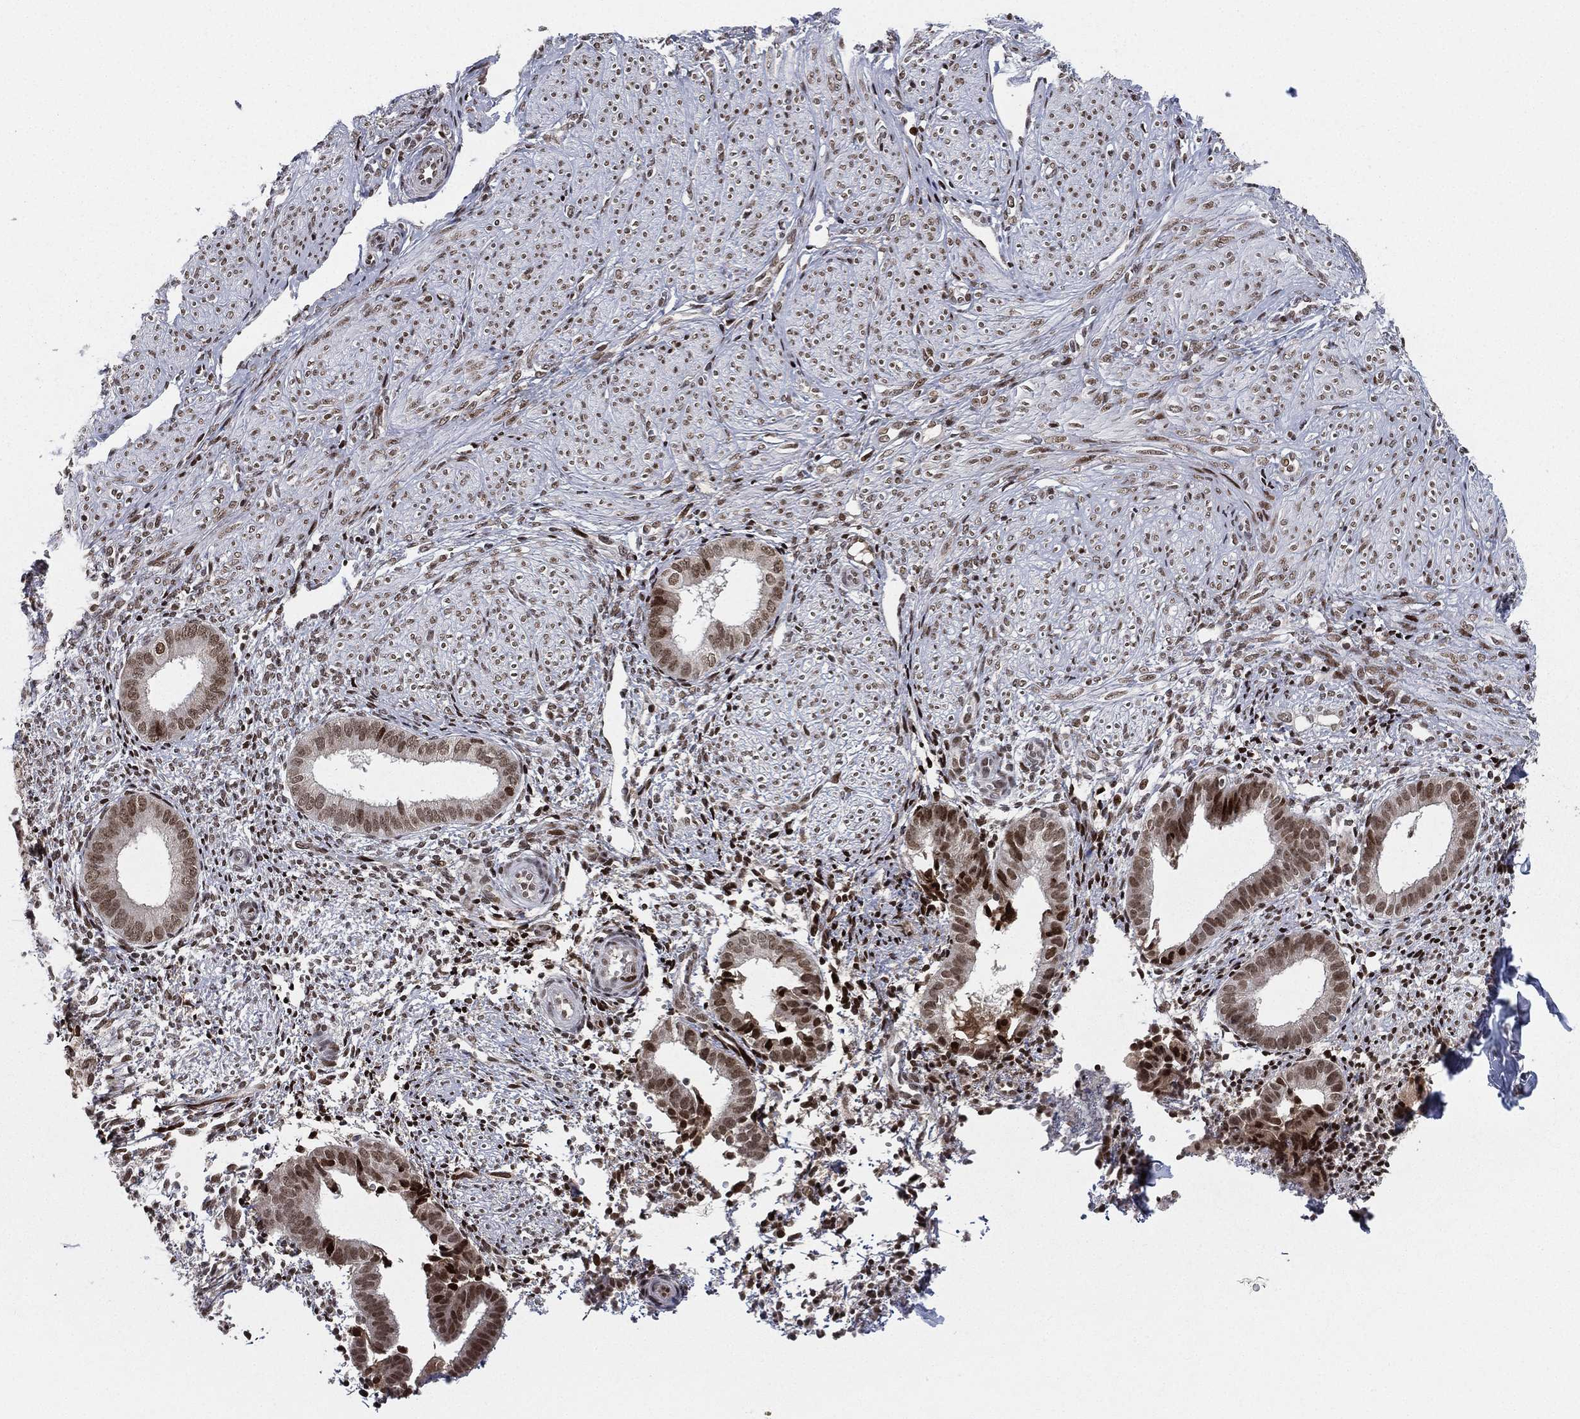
{"staining": {"intensity": "strong", "quantity": "25%-75%", "location": "nuclear"}, "tissue": "endometrium", "cell_type": "Cells in endometrial stroma", "image_type": "normal", "snomed": [{"axis": "morphology", "description": "Normal tissue, NOS"}, {"axis": "topography", "description": "Endometrium"}], "caption": "This micrograph shows immunohistochemistry staining of unremarkable human endometrium, with high strong nuclear expression in approximately 25%-75% of cells in endometrial stroma.", "gene": "RTF1", "patient": {"sex": "female", "age": 47}}